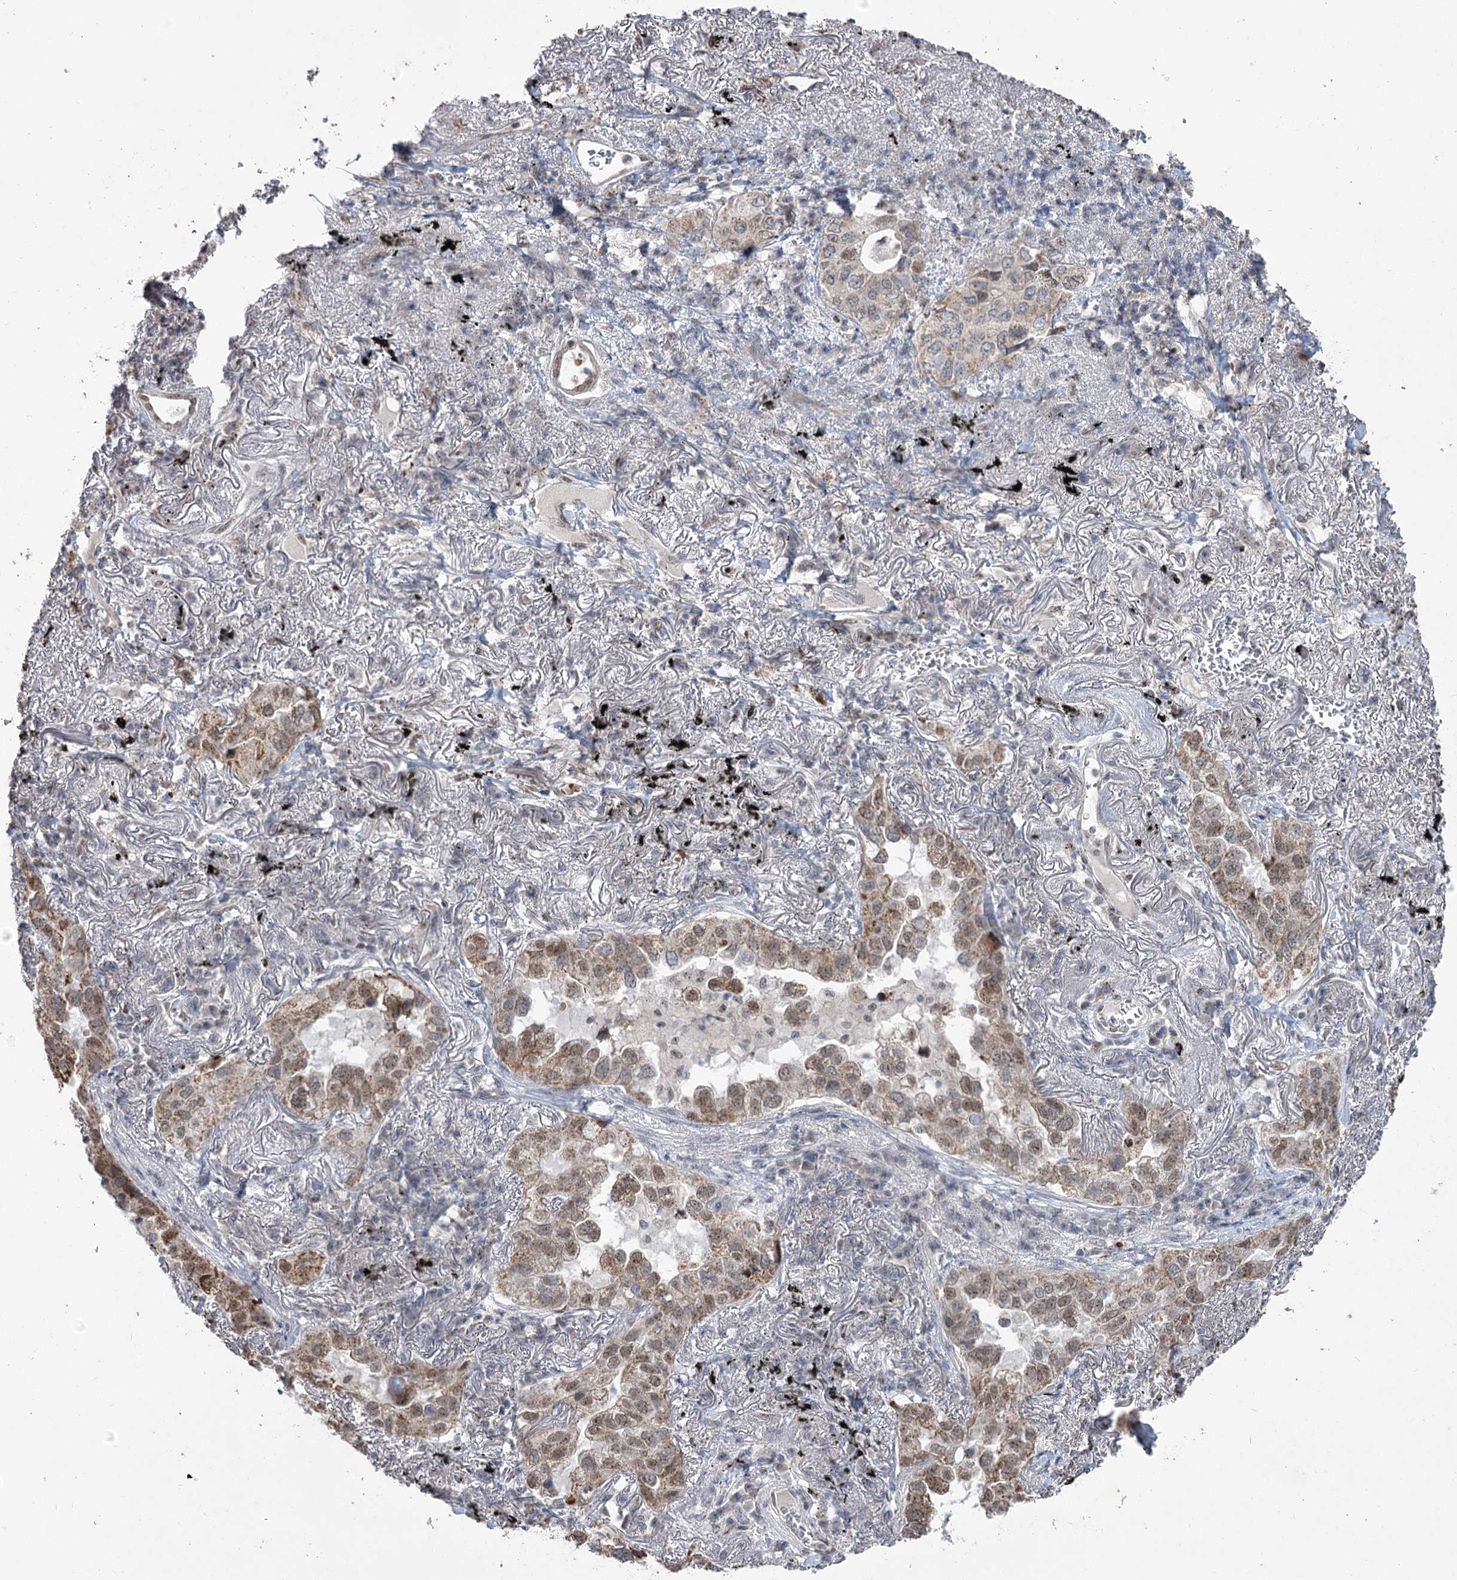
{"staining": {"intensity": "moderate", "quantity": "25%-75%", "location": "cytoplasmic/membranous"}, "tissue": "lung cancer", "cell_type": "Tumor cells", "image_type": "cancer", "snomed": [{"axis": "morphology", "description": "Adenocarcinoma, NOS"}, {"axis": "topography", "description": "Lung"}], "caption": "Lung cancer (adenocarcinoma) stained for a protein displays moderate cytoplasmic/membranous positivity in tumor cells. (DAB (3,3'-diaminobenzidine) IHC with brightfield microscopy, high magnification).", "gene": "RUFY4", "patient": {"sex": "male", "age": 65}}